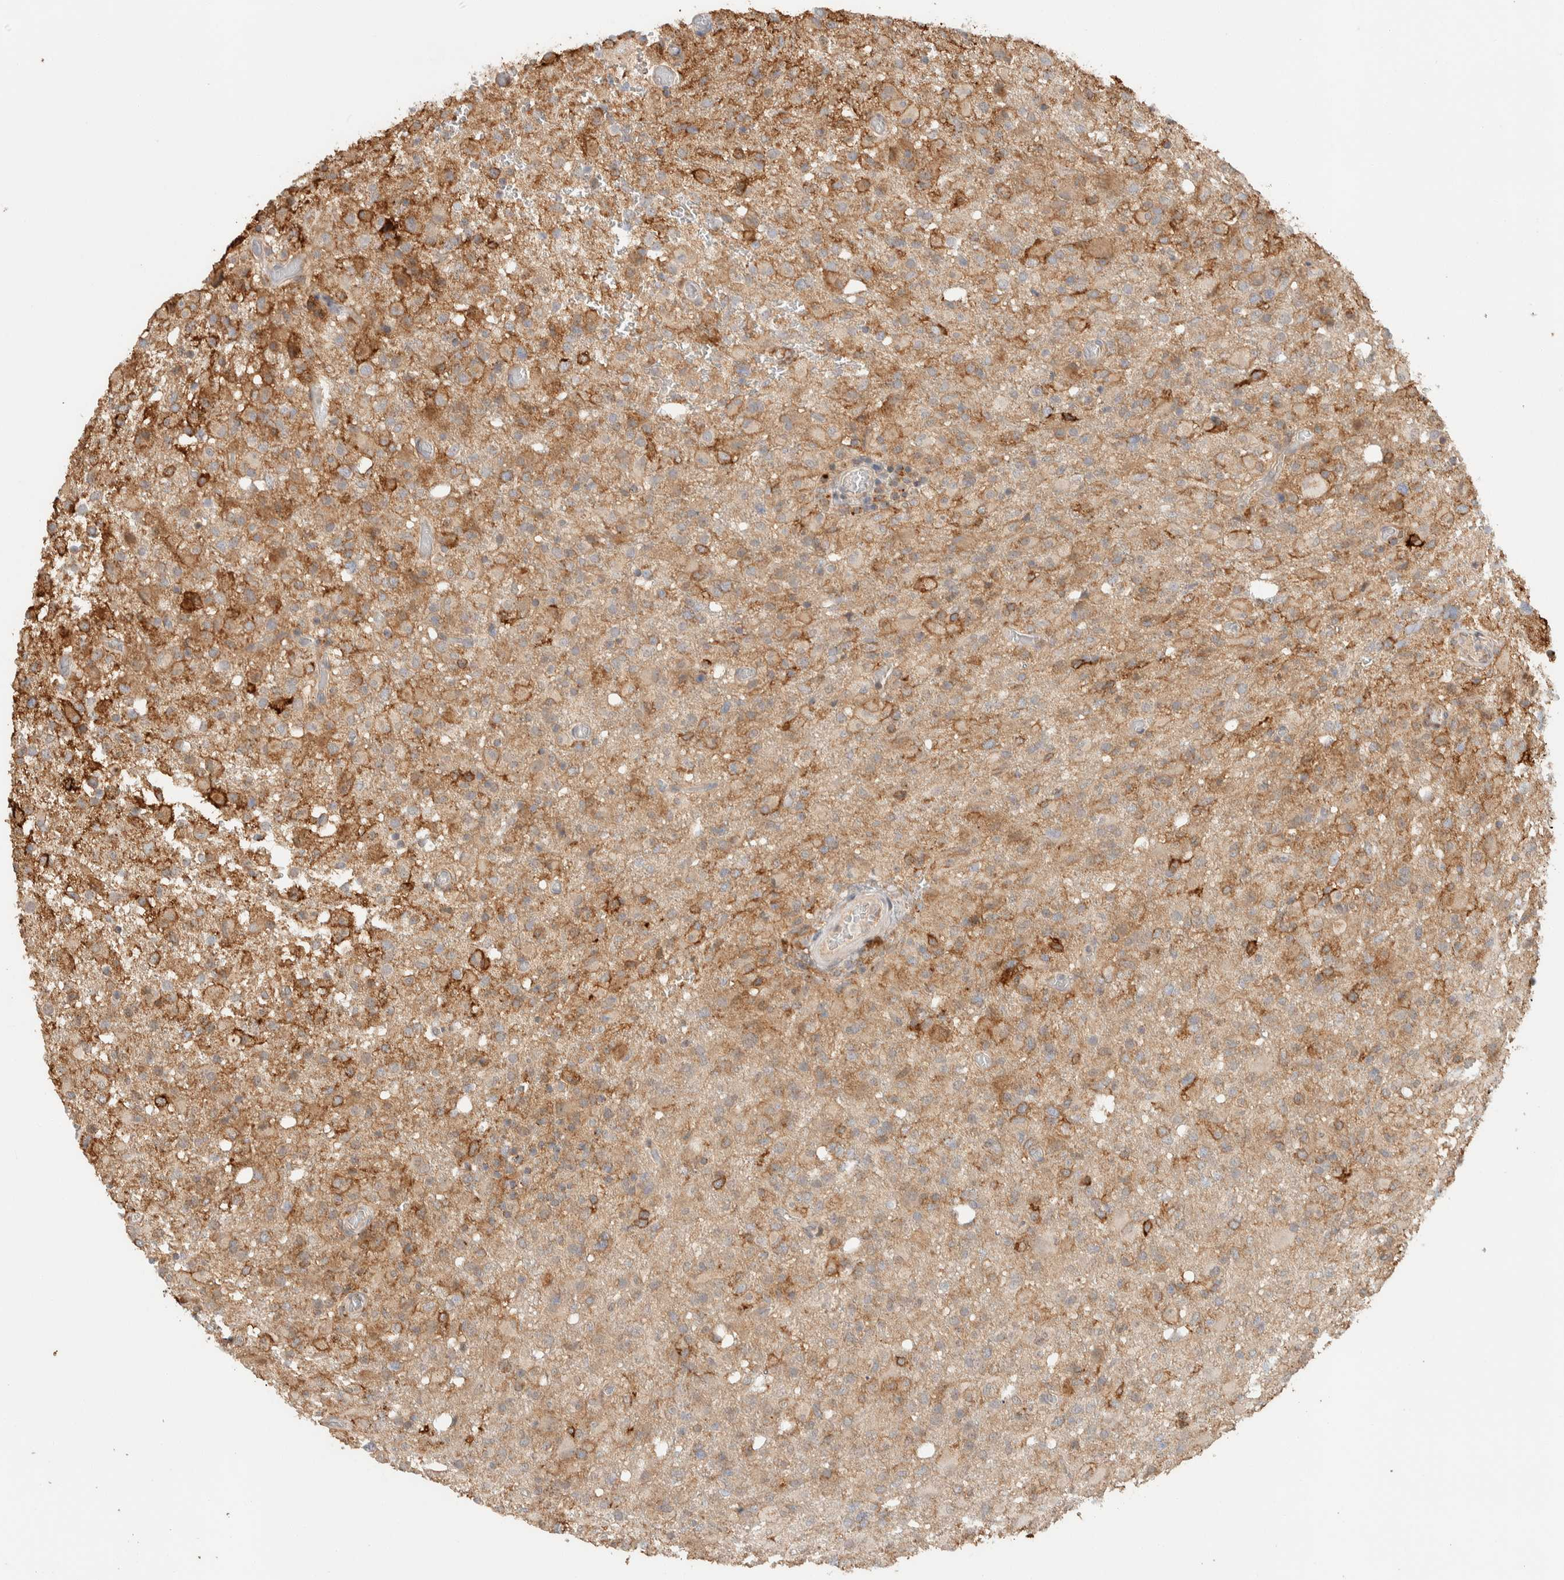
{"staining": {"intensity": "weak", "quantity": ">75%", "location": "cytoplasmic/membranous"}, "tissue": "glioma", "cell_type": "Tumor cells", "image_type": "cancer", "snomed": [{"axis": "morphology", "description": "Glioma, malignant, High grade"}, {"axis": "topography", "description": "Brain"}], "caption": "A brown stain shows weak cytoplasmic/membranous staining of a protein in human glioma tumor cells.", "gene": "KIF9", "patient": {"sex": "female", "age": 57}}